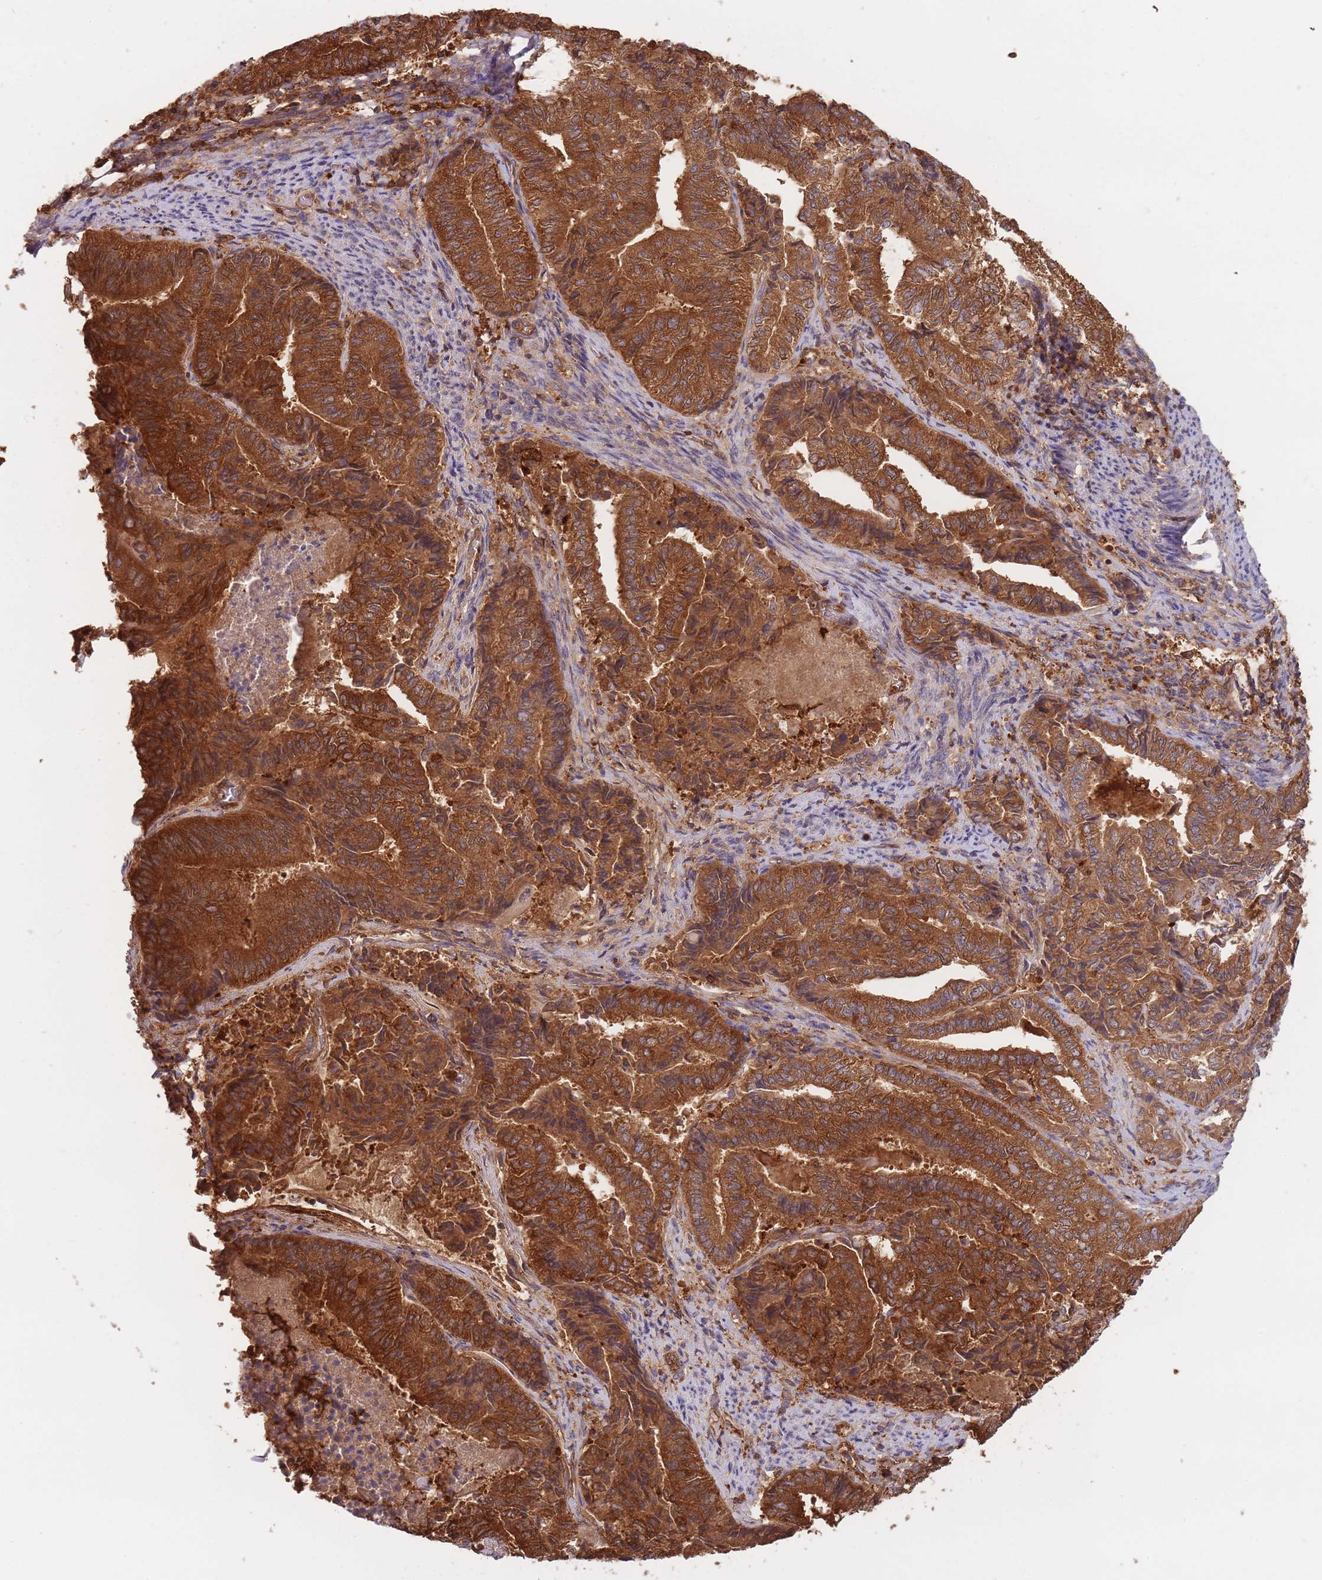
{"staining": {"intensity": "strong", "quantity": ">75%", "location": "cytoplasmic/membranous"}, "tissue": "endometrial cancer", "cell_type": "Tumor cells", "image_type": "cancer", "snomed": [{"axis": "morphology", "description": "Adenocarcinoma, NOS"}, {"axis": "topography", "description": "Endometrium"}], "caption": "Brown immunohistochemical staining in endometrial adenocarcinoma demonstrates strong cytoplasmic/membranous positivity in about >75% of tumor cells.", "gene": "SLC4A9", "patient": {"sex": "female", "age": 80}}